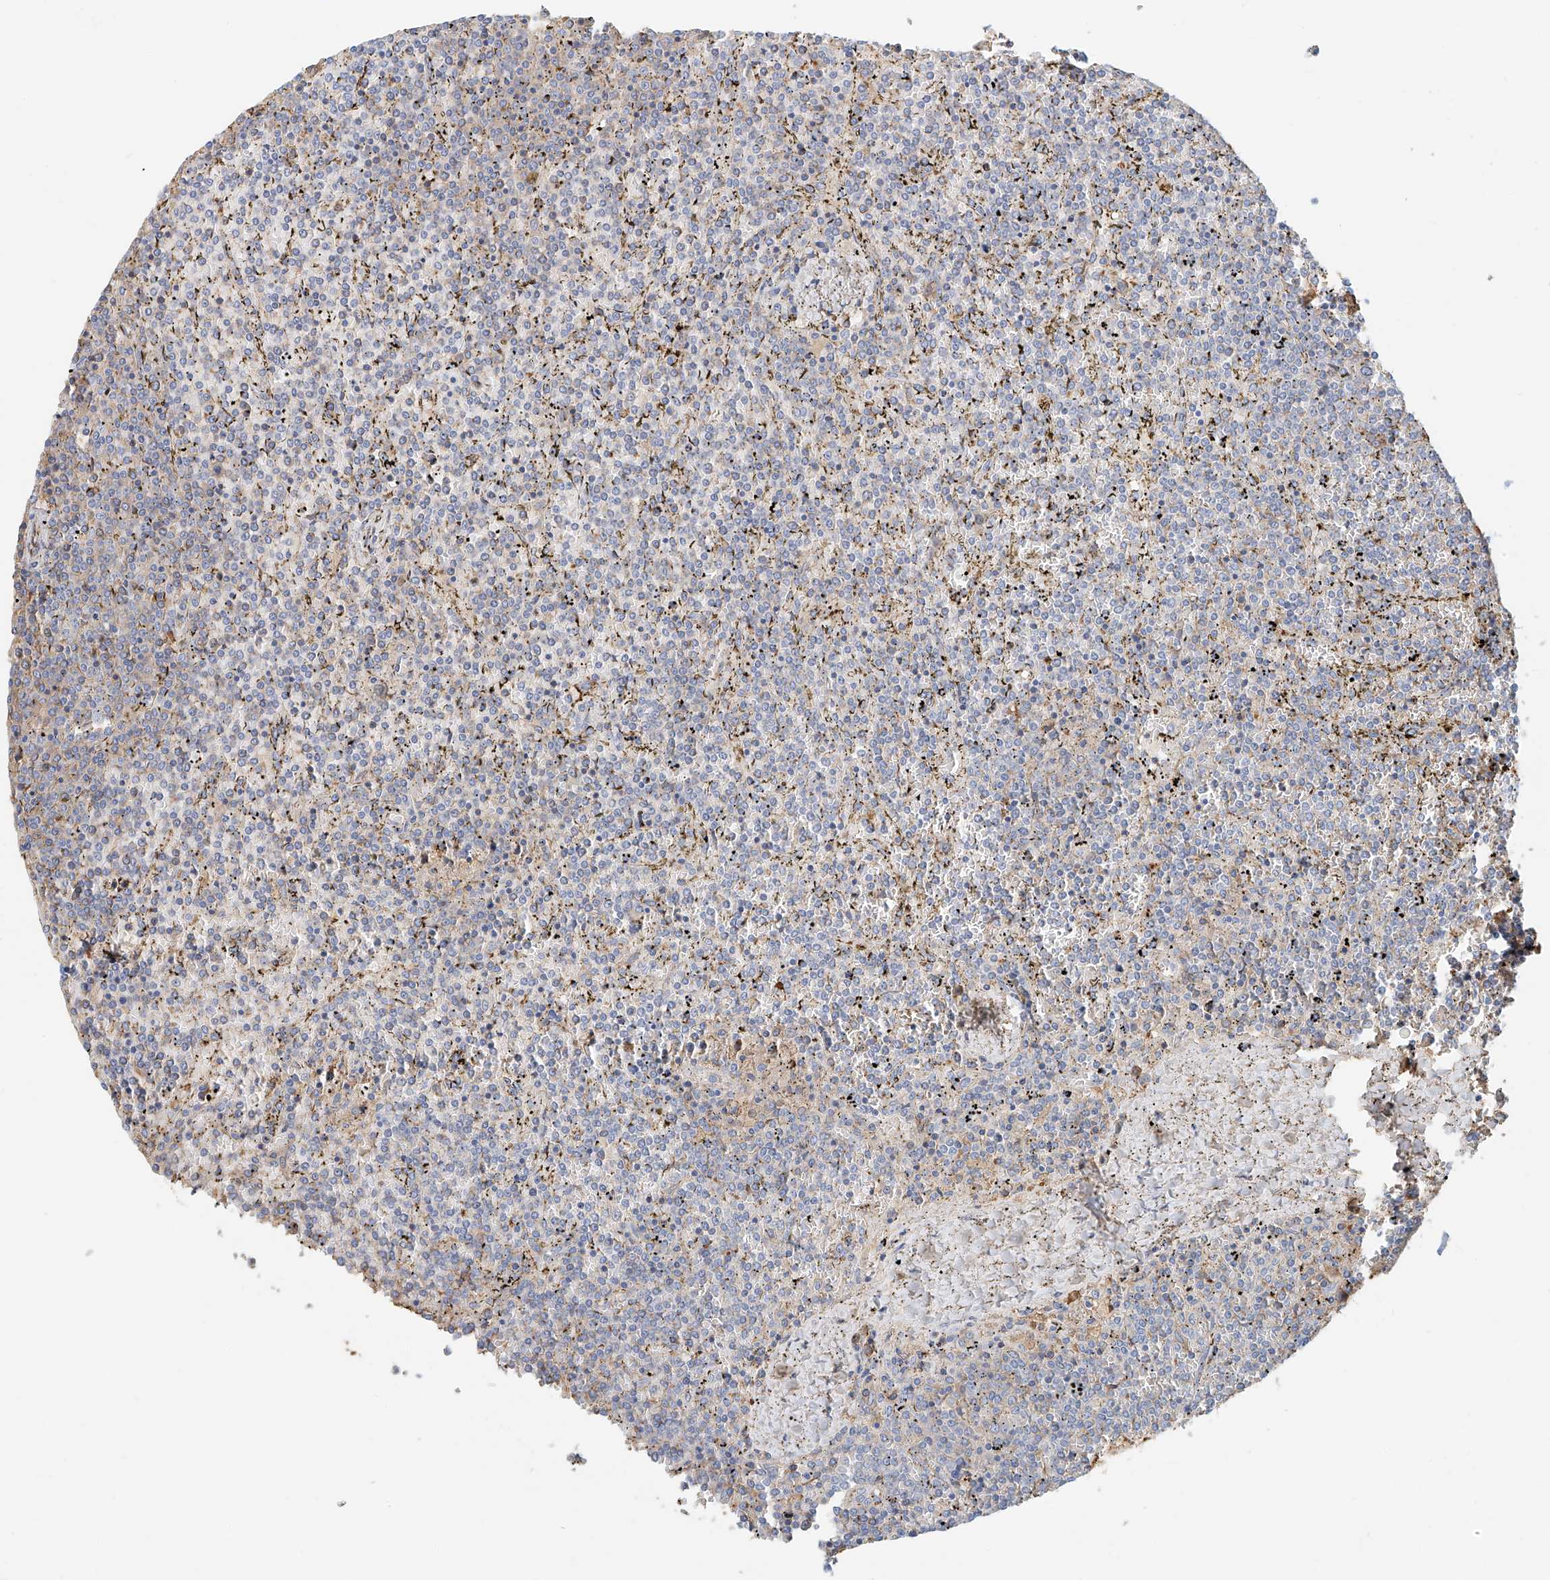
{"staining": {"intensity": "negative", "quantity": "none", "location": "none"}, "tissue": "lymphoma", "cell_type": "Tumor cells", "image_type": "cancer", "snomed": [{"axis": "morphology", "description": "Malignant lymphoma, non-Hodgkin's type, Low grade"}, {"axis": "topography", "description": "Spleen"}], "caption": "Immunohistochemical staining of human malignant lymphoma, non-Hodgkin's type (low-grade) demonstrates no significant expression in tumor cells. (DAB immunohistochemistry visualized using brightfield microscopy, high magnification).", "gene": "ZFP30", "patient": {"sex": "female", "age": 19}}